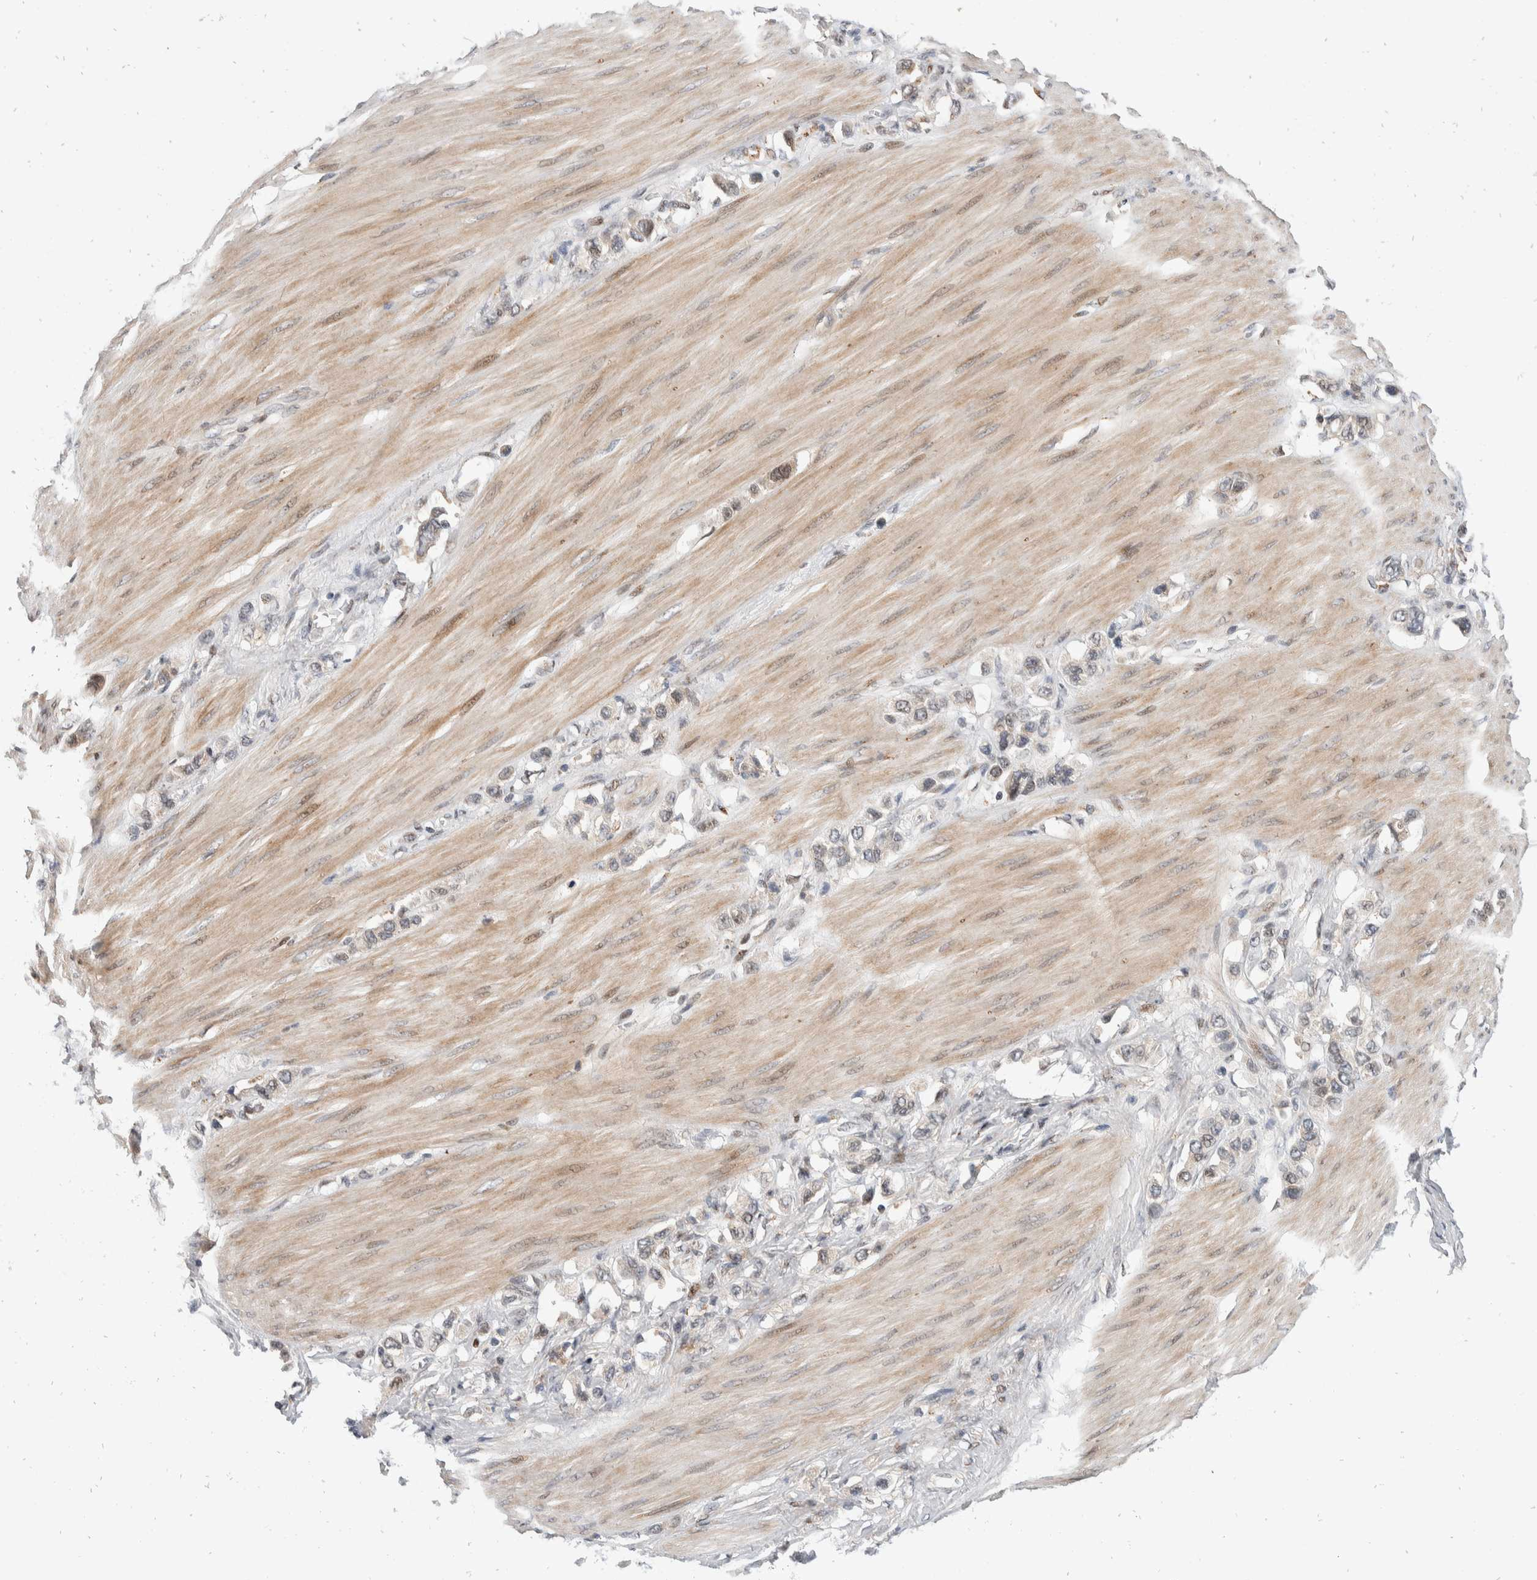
{"staining": {"intensity": "weak", "quantity": "<25%", "location": "nuclear"}, "tissue": "stomach cancer", "cell_type": "Tumor cells", "image_type": "cancer", "snomed": [{"axis": "morphology", "description": "Adenocarcinoma, NOS"}, {"axis": "topography", "description": "Stomach"}], "caption": "Immunohistochemistry (IHC) of stomach cancer shows no staining in tumor cells.", "gene": "ZNF703", "patient": {"sex": "female", "age": 65}}